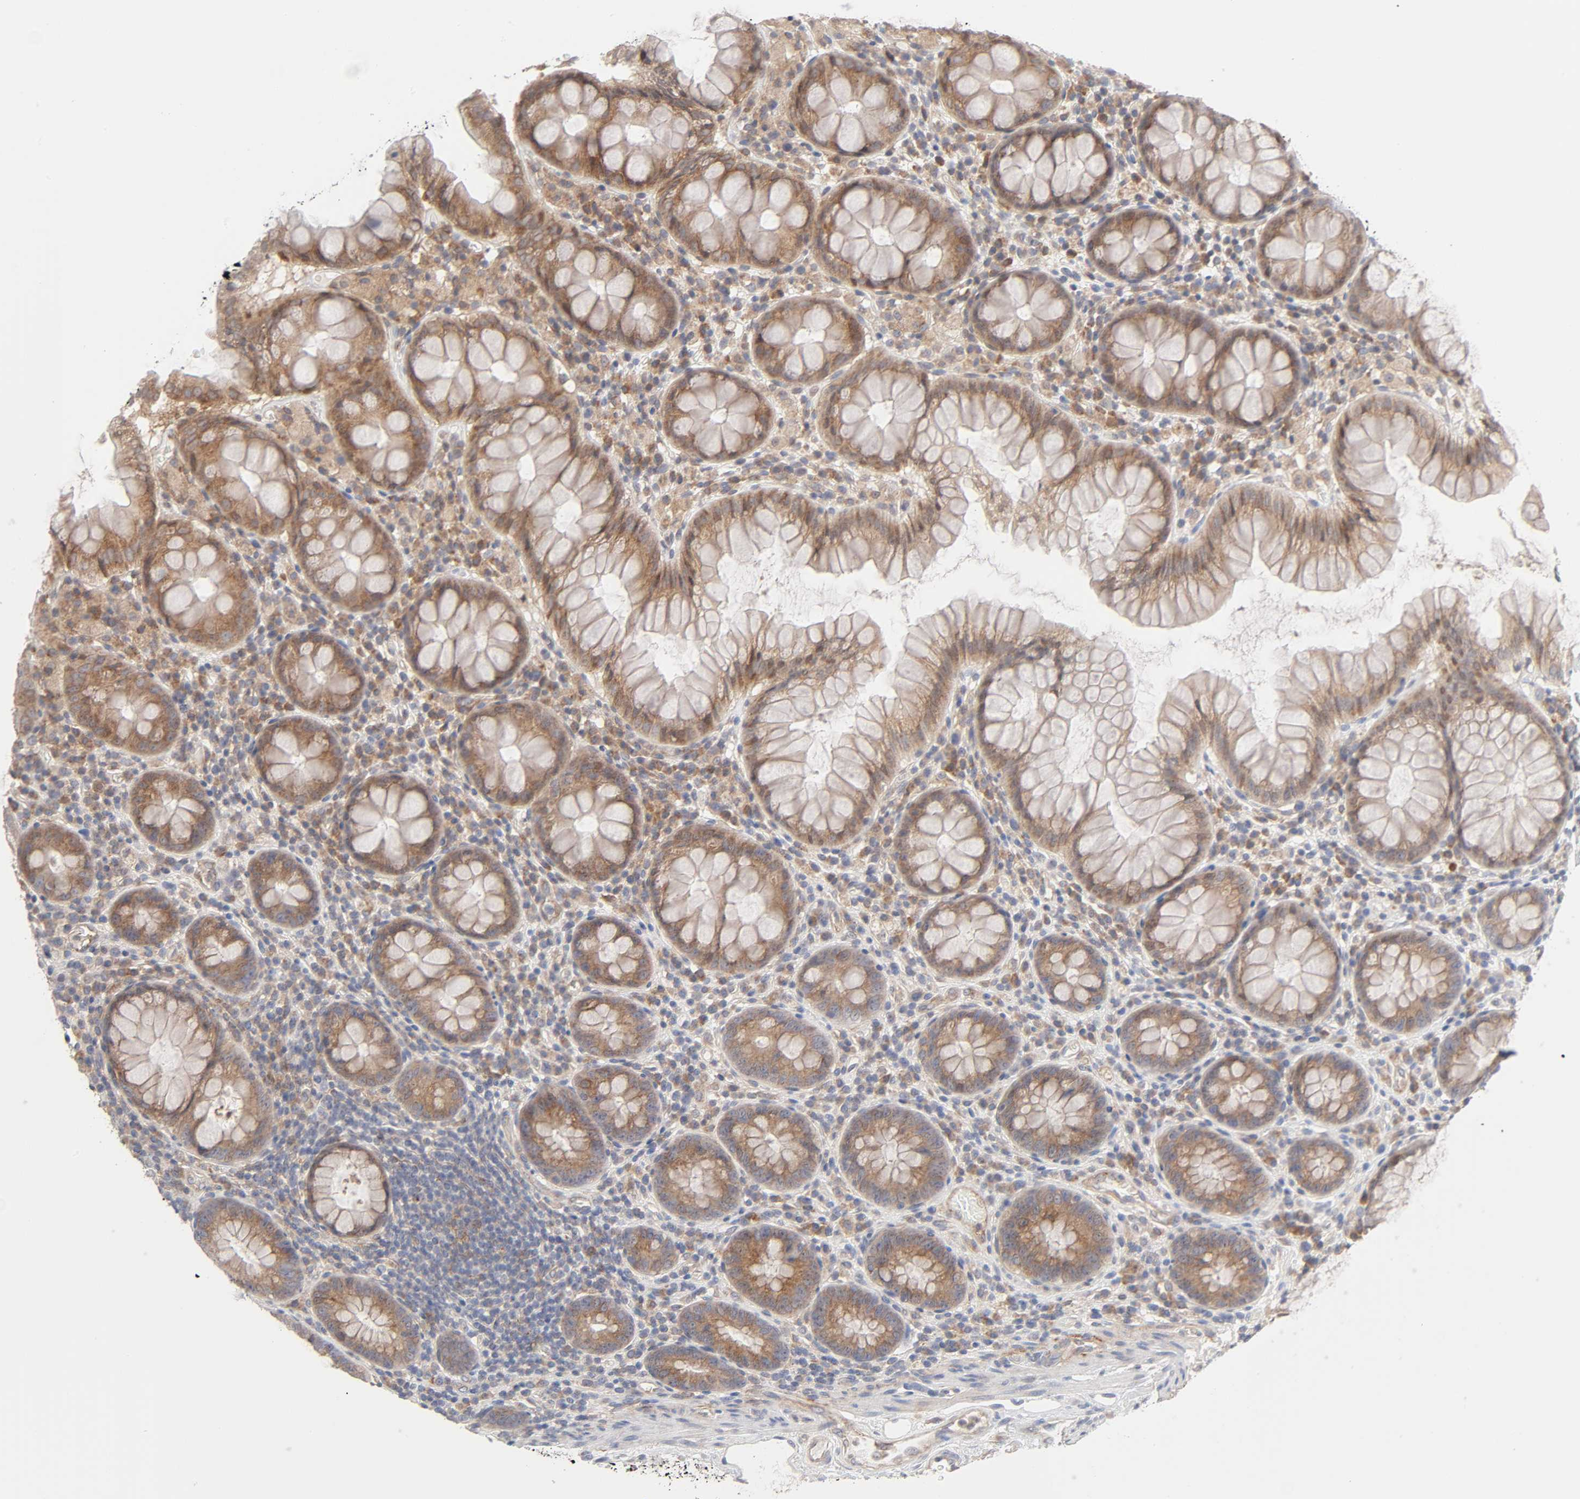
{"staining": {"intensity": "moderate", "quantity": ">75%", "location": "cytoplasmic/membranous"}, "tissue": "colon", "cell_type": "Endothelial cells", "image_type": "normal", "snomed": [{"axis": "morphology", "description": "Normal tissue, NOS"}, {"axis": "topography", "description": "Colon"}], "caption": "Protein staining by immunohistochemistry (IHC) shows moderate cytoplasmic/membranous expression in approximately >75% of endothelial cells in unremarkable colon.", "gene": "IL4R", "patient": {"sex": "female", "age": 46}}